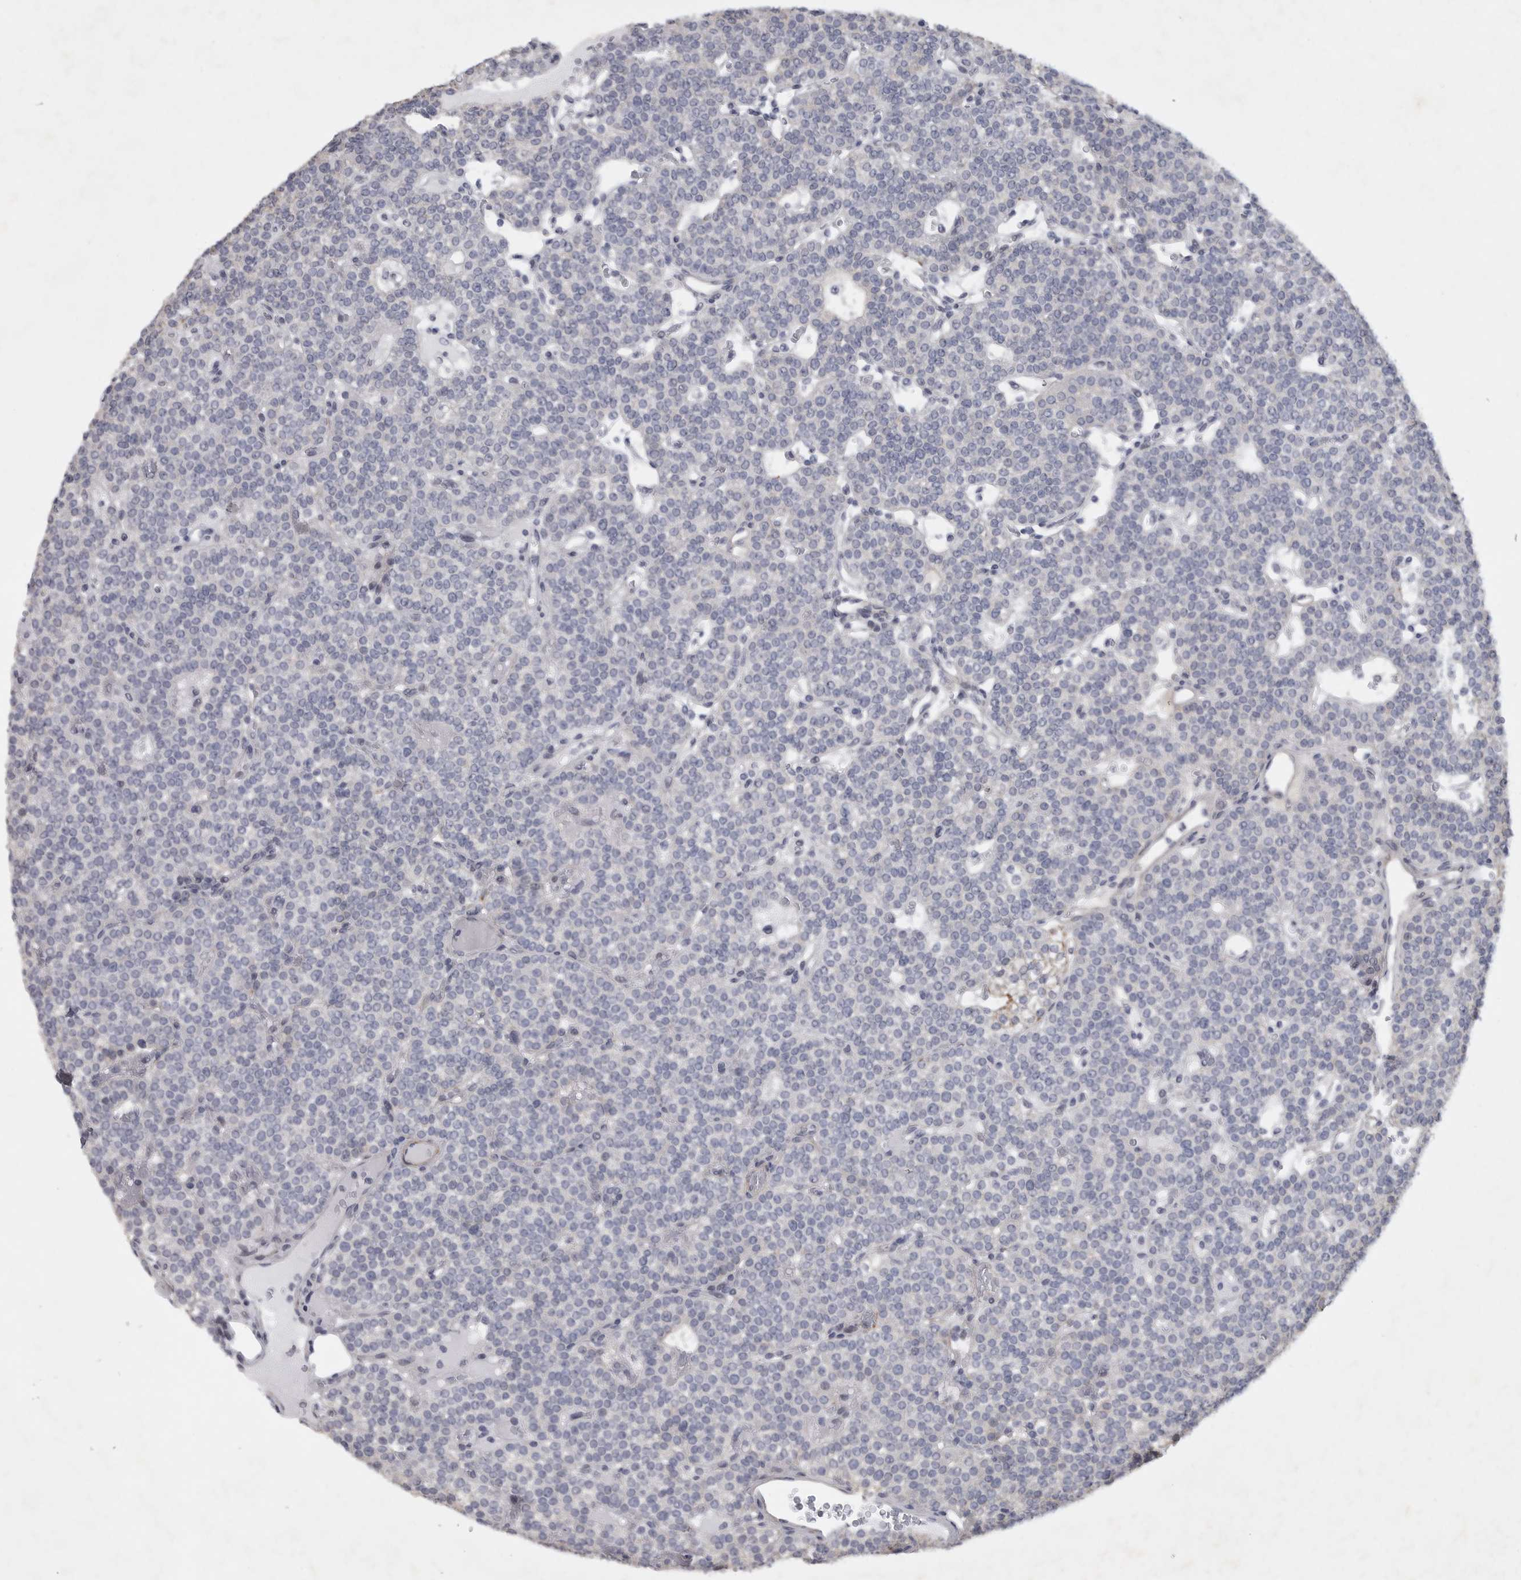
{"staining": {"intensity": "negative", "quantity": "none", "location": "none"}, "tissue": "parathyroid gland", "cell_type": "Glandular cells", "image_type": "normal", "snomed": [{"axis": "morphology", "description": "Normal tissue, NOS"}, {"axis": "topography", "description": "Parathyroid gland"}], "caption": "Human parathyroid gland stained for a protein using immunohistochemistry demonstrates no staining in glandular cells.", "gene": "TNR", "patient": {"sex": "male", "age": 83}}